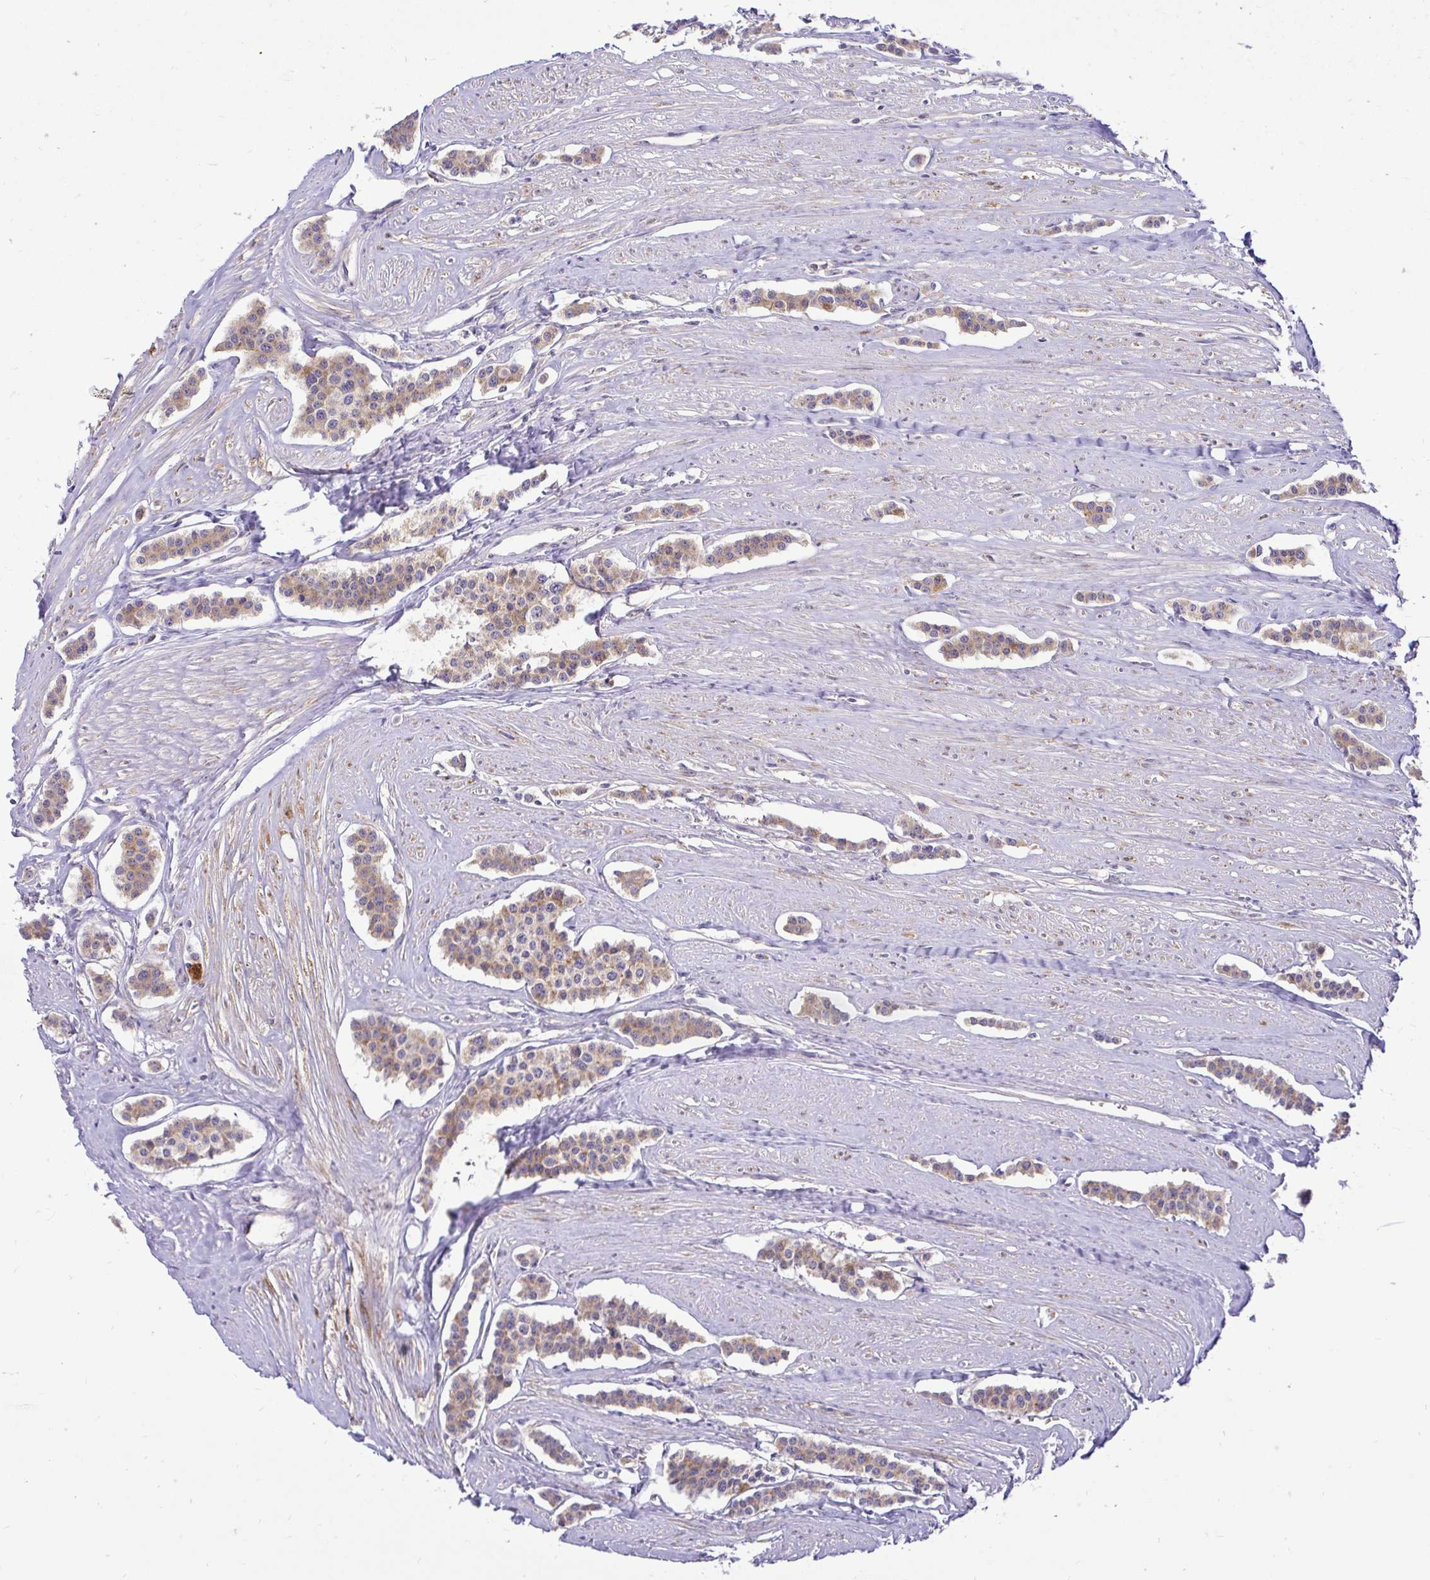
{"staining": {"intensity": "moderate", "quantity": ">75%", "location": "cytoplasmic/membranous"}, "tissue": "carcinoid", "cell_type": "Tumor cells", "image_type": "cancer", "snomed": [{"axis": "morphology", "description": "Carcinoid, malignant, NOS"}, {"axis": "topography", "description": "Small intestine"}], "caption": "Carcinoid stained with immunohistochemistry exhibits moderate cytoplasmic/membranous expression in approximately >75% of tumor cells.", "gene": "VTI1B", "patient": {"sex": "male", "age": 60}}